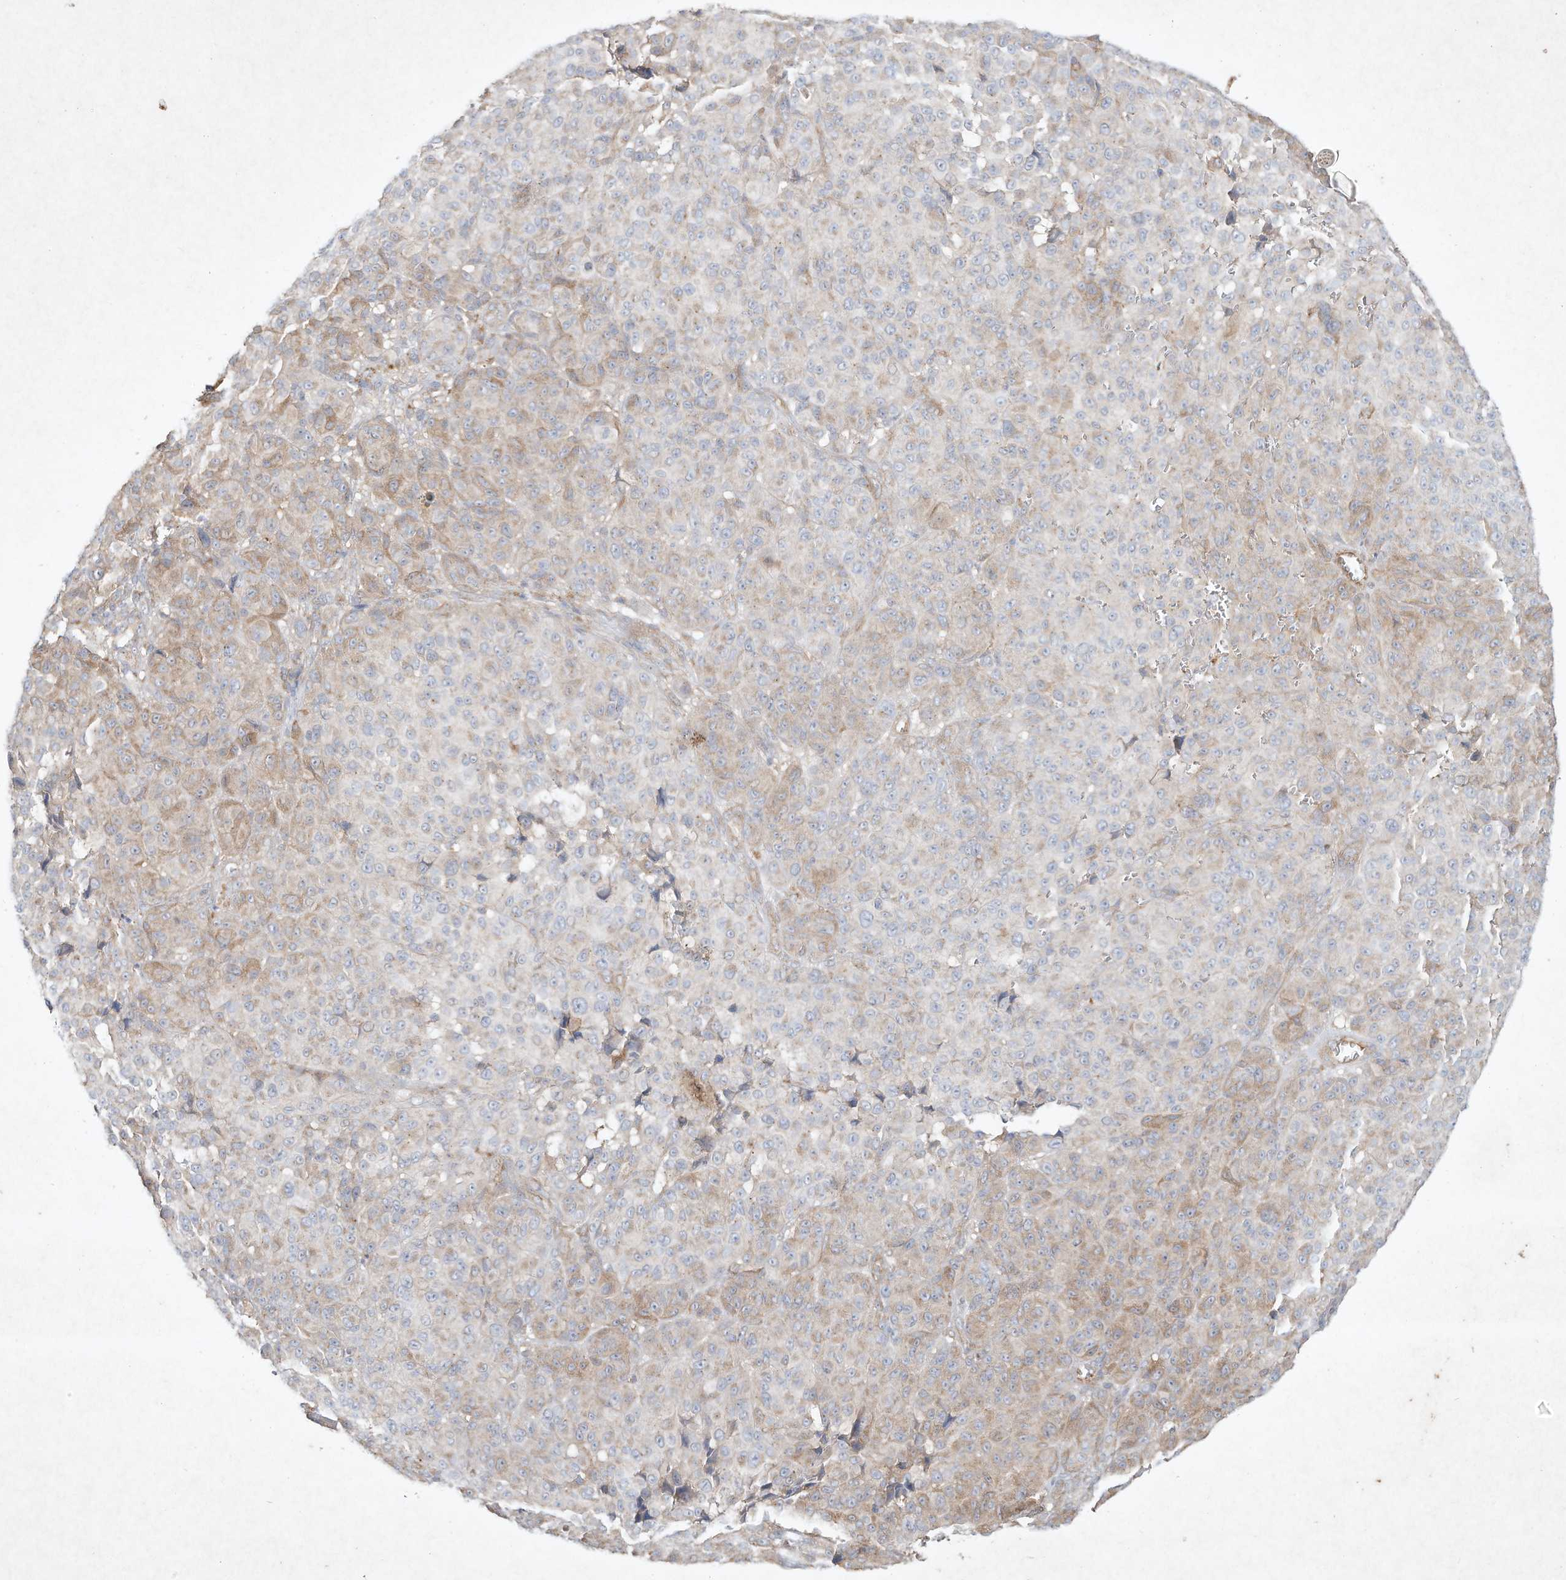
{"staining": {"intensity": "weak", "quantity": "25%-75%", "location": "cytoplasmic/membranous"}, "tissue": "melanoma", "cell_type": "Tumor cells", "image_type": "cancer", "snomed": [{"axis": "morphology", "description": "Malignant melanoma, NOS"}, {"axis": "topography", "description": "Skin"}], "caption": "A high-resolution micrograph shows IHC staining of melanoma, which reveals weak cytoplasmic/membranous expression in about 25%-75% of tumor cells.", "gene": "HTR5A", "patient": {"sex": "male", "age": 73}}